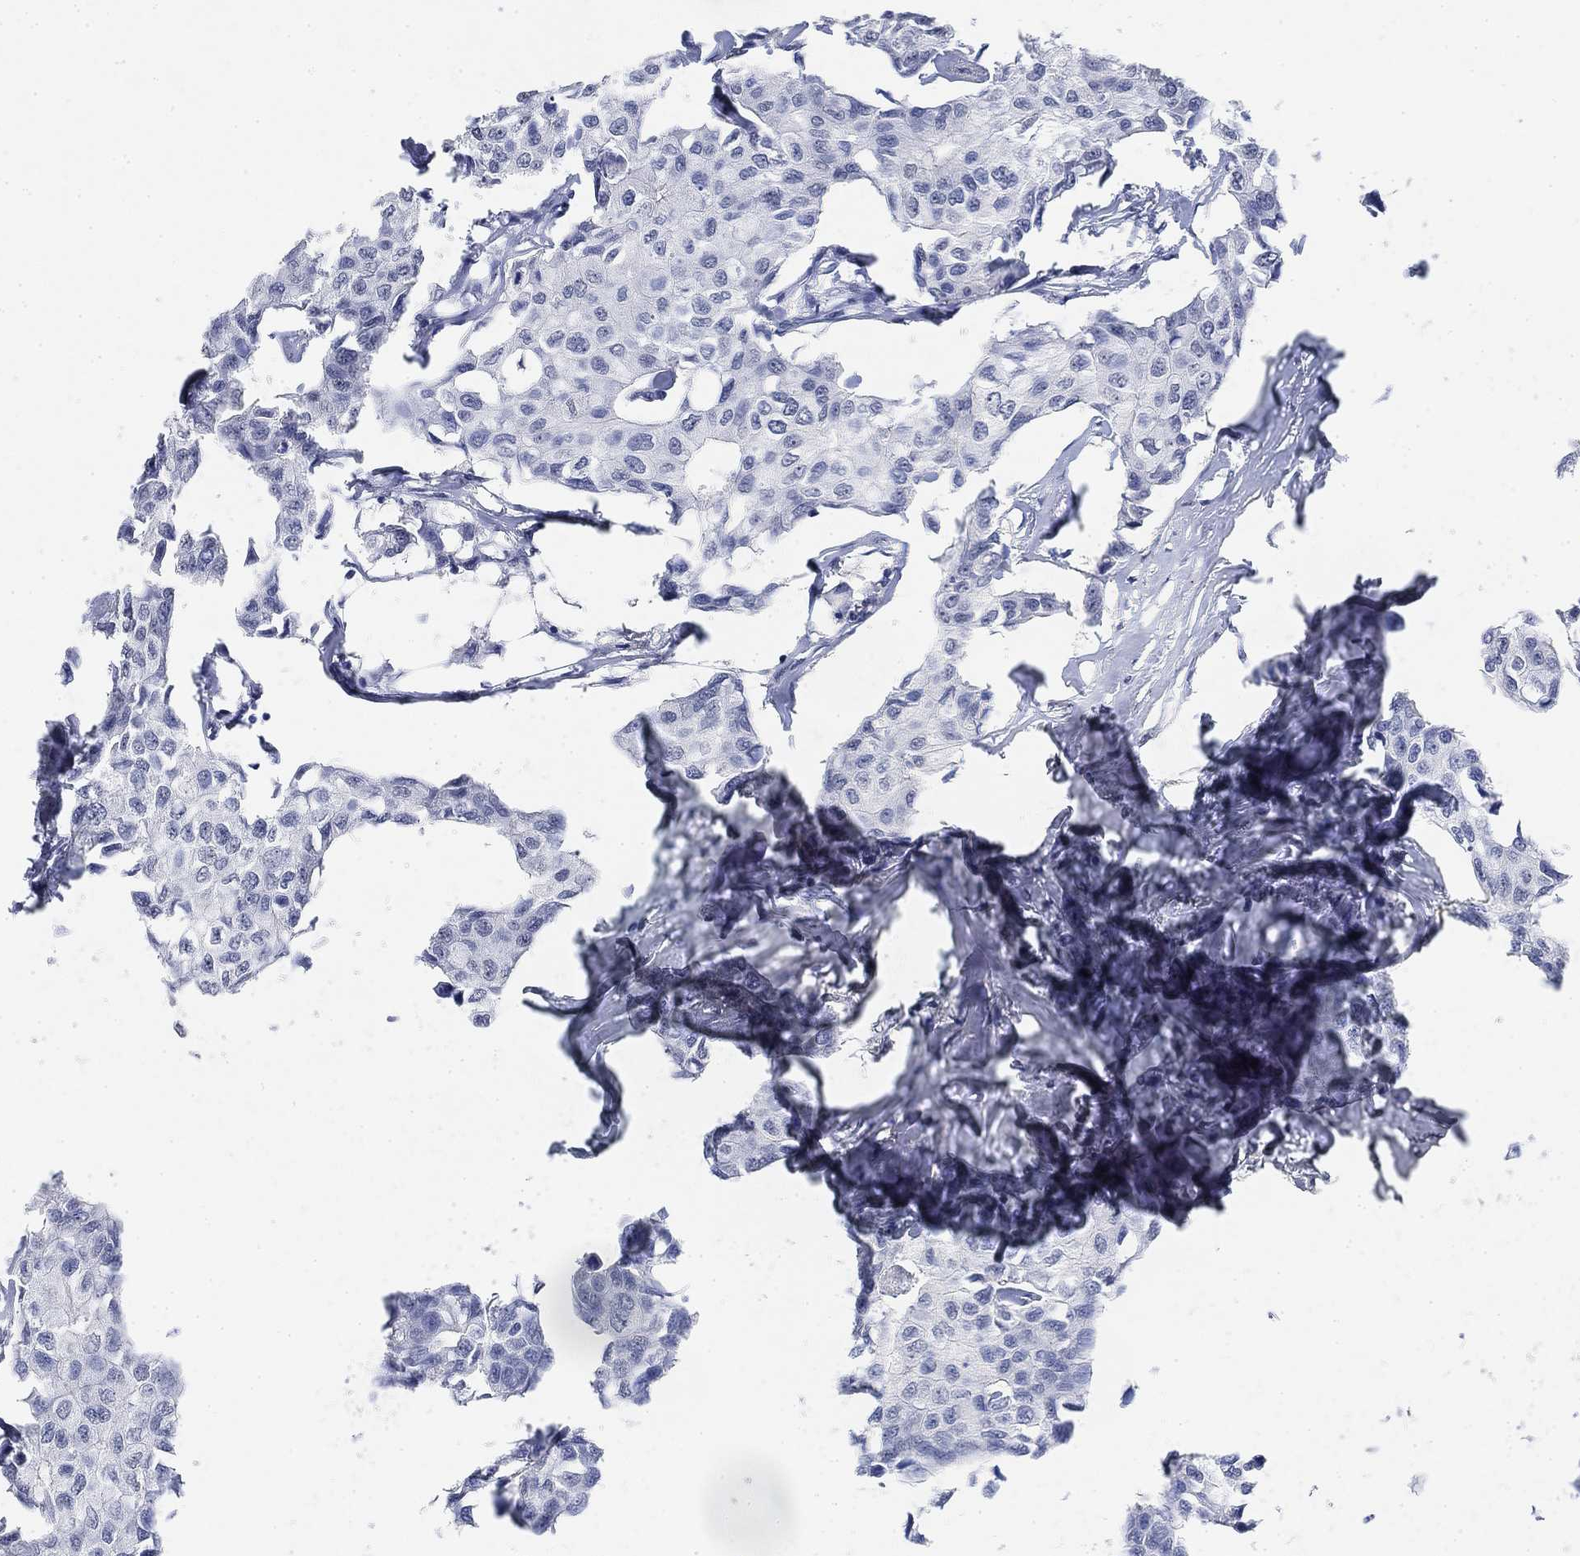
{"staining": {"intensity": "negative", "quantity": "none", "location": "none"}, "tissue": "breast cancer", "cell_type": "Tumor cells", "image_type": "cancer", "snomed": [{"axis": "morphology", "description": "Duct carcinoma"}, {"axis": "topography", "description": "Breast"}], "caption": "This is a histopathology image of immunohistochemistry (IHC) staining of breast cancer, which shows no expression in tumor cells.", "gene": "PAX6", "patient": {"sex": "female", "age": 80}}